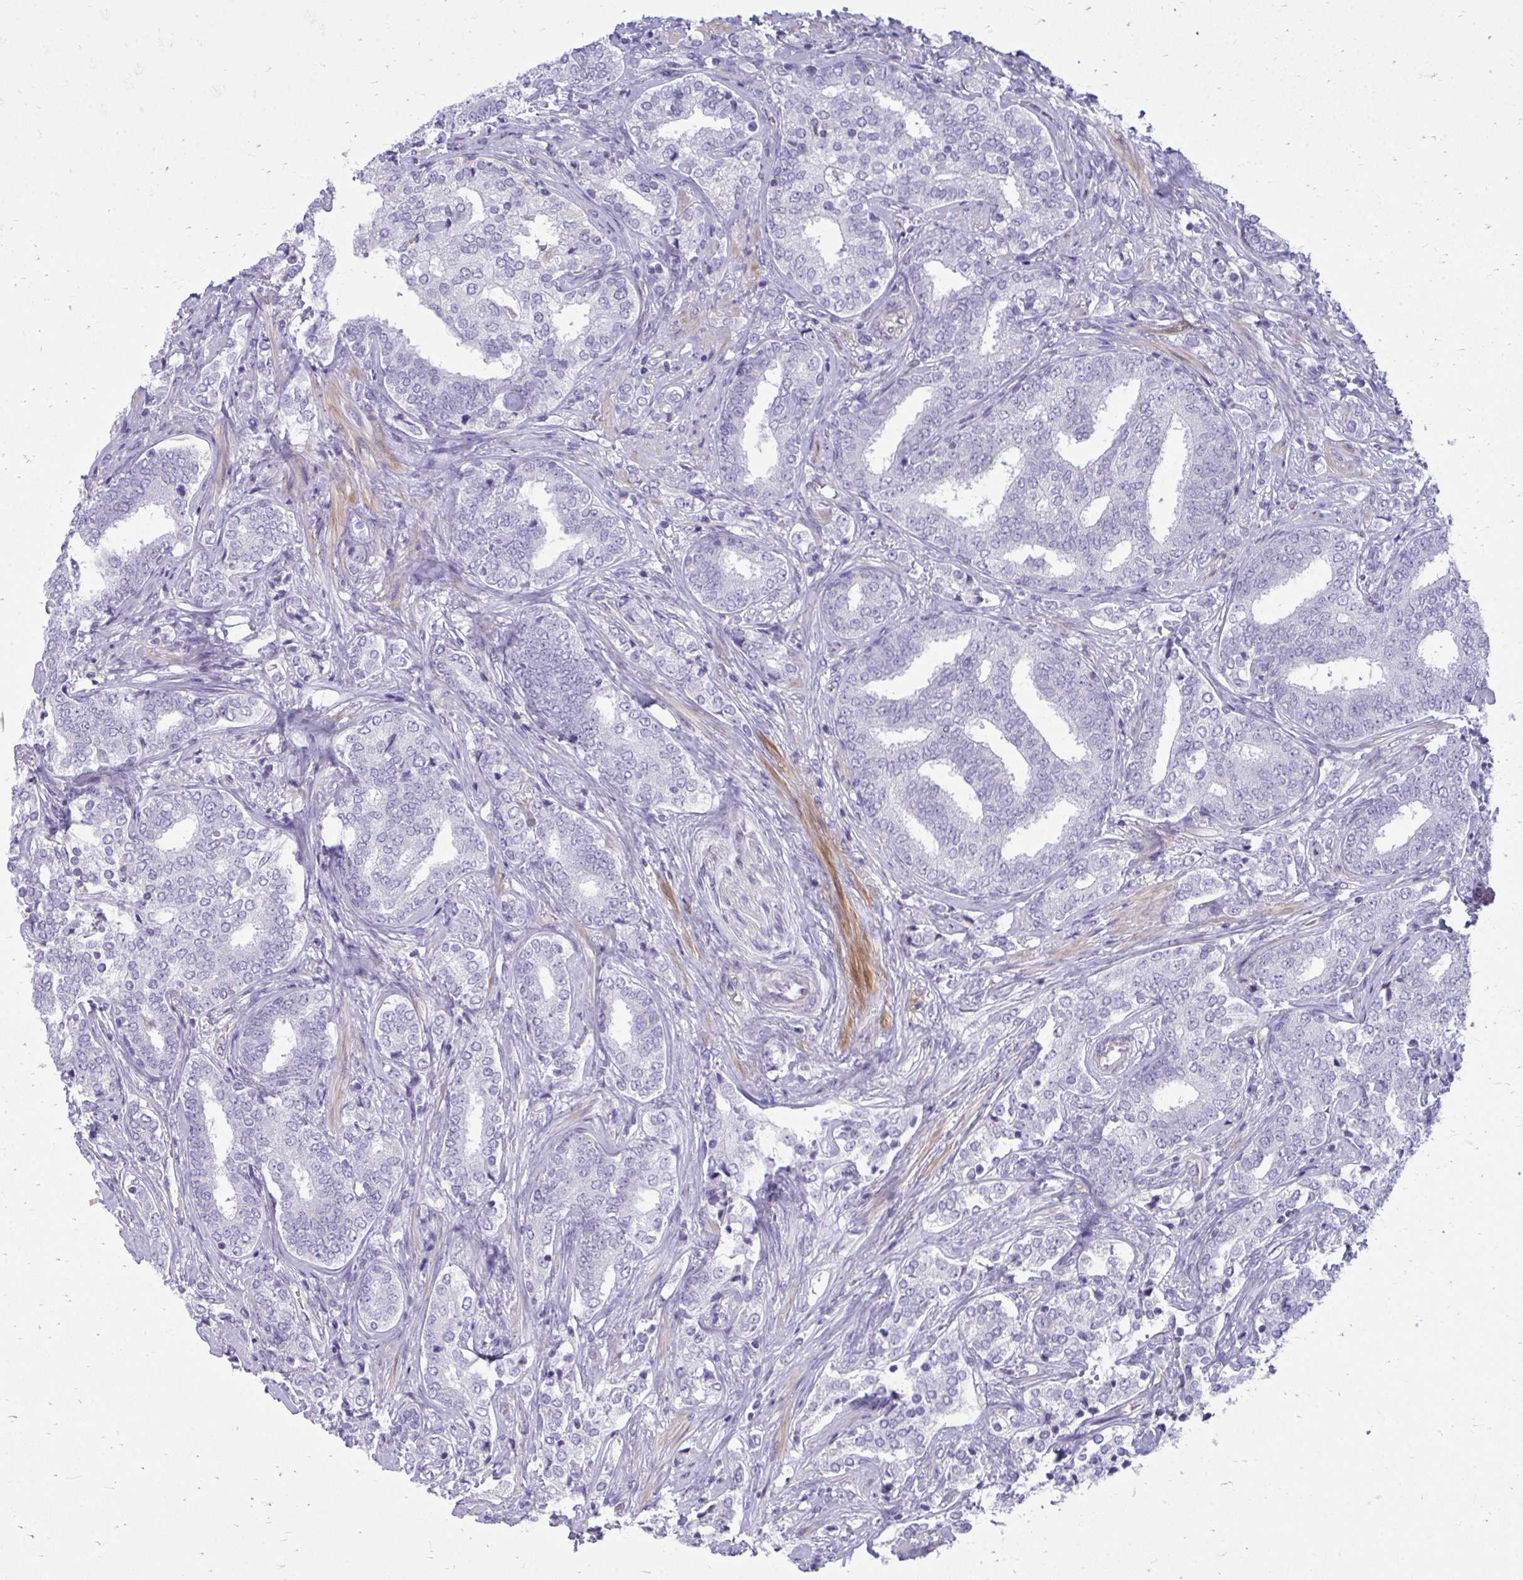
{"staining": {"intensity": "negative", "quantity": "none", "location": "none"}, "tissue": "prostate cancer", "cell_type": "Tumor cells", "image_type": "cancer", "snomed": [{"axis": "morphology", "description": "Adenocarcinoma, High grade"}, {"axis": "topography", "description": "Prostate"}], "caption": "The micrograph shows no staining of tumor cells in adenocarcinoma (high-grade) (prostate).", "gene": "FABP3", "patient": {"sex": "male", "age": 72}}